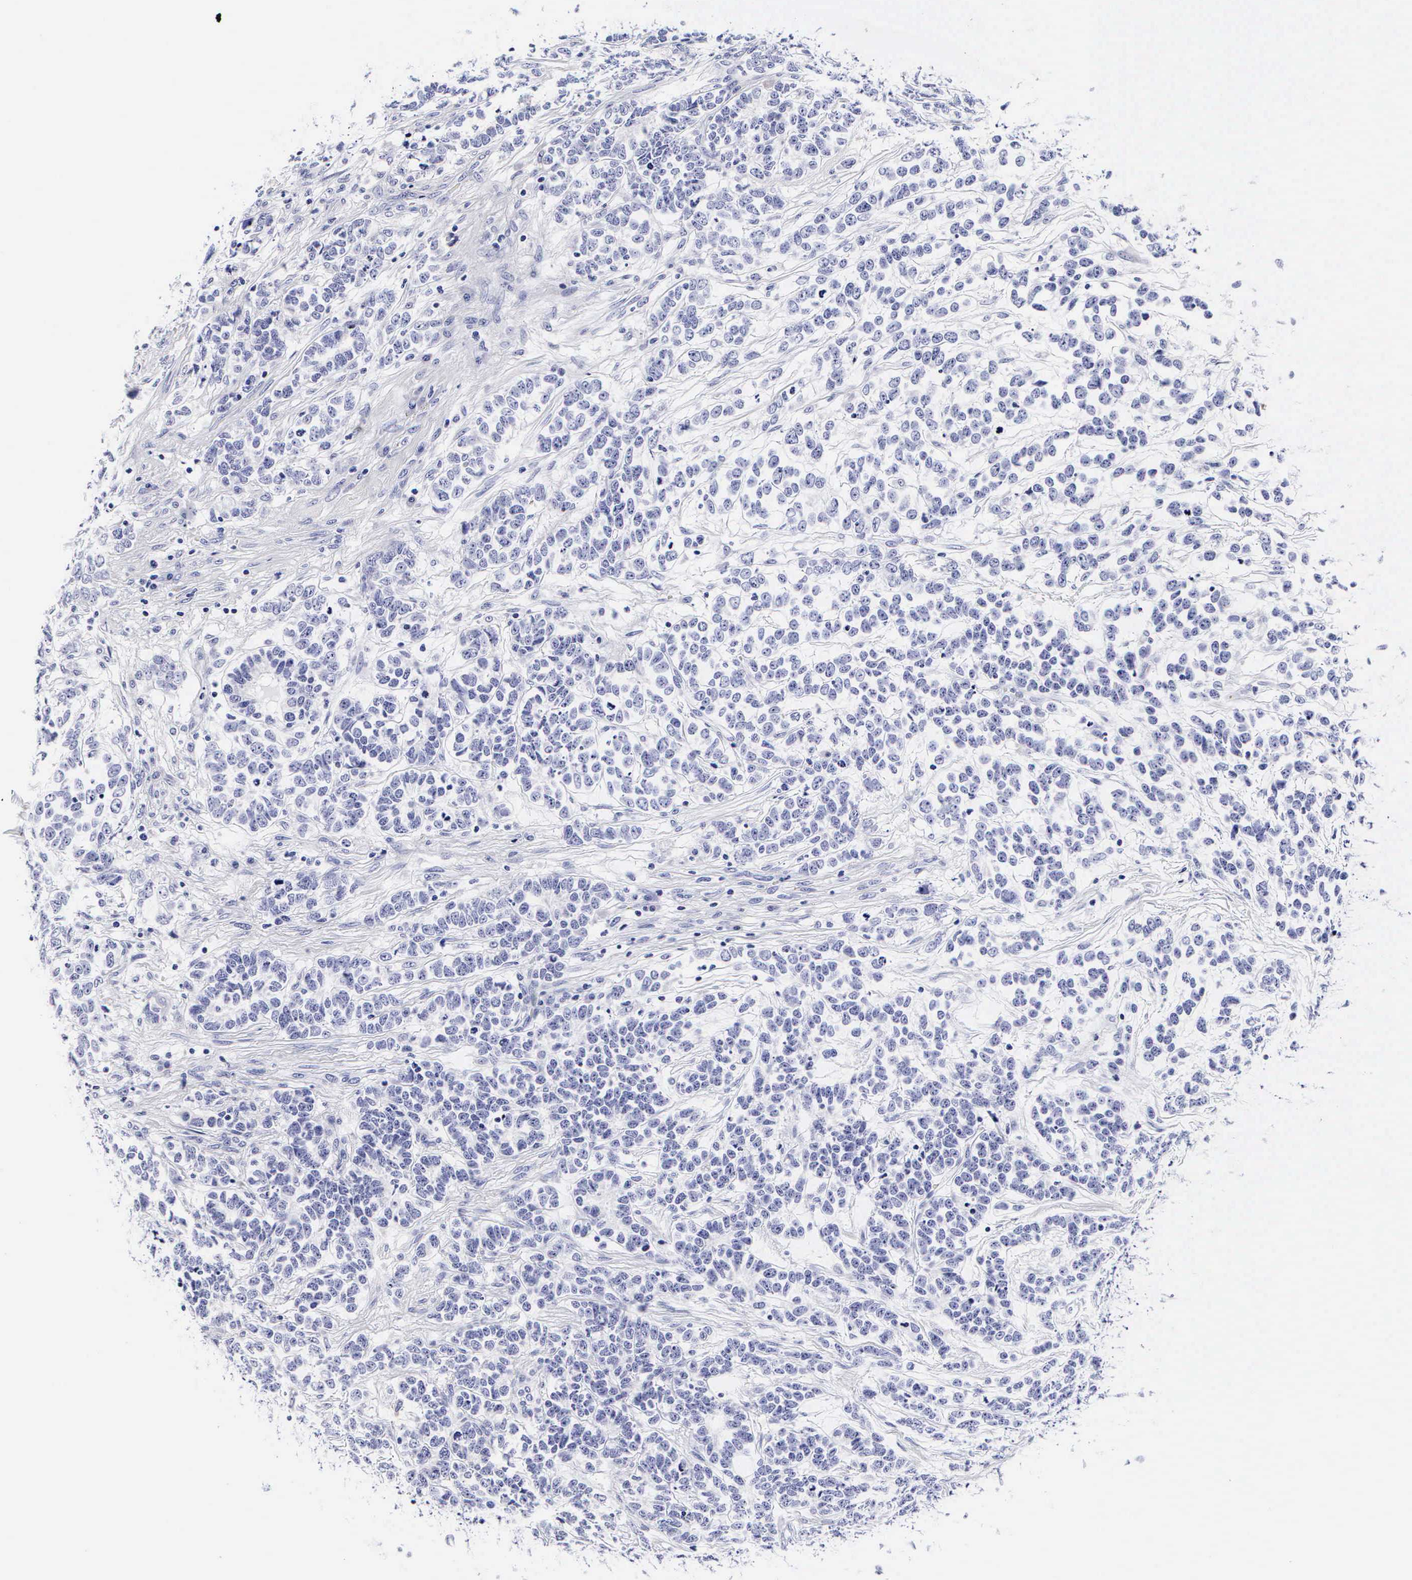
{"staining": {"intensity": "negative", "quantity": "none", "location": "none"}, "tissue": "testis cancer", "cell_type": "Tumor cells", "image_type": "cancer", "snomed": [{"axis": "morphology", "description": "Carcinoma, Embryonal, NOS"}, {"axis": "topography", "description": "Testis"}], "caption": "A high-resolution histopathology image shows IHC staining of testis cancer (embryonal carcinoma), which demonstrates no significant expression in tumor cells.", "gene": "RNASE6", "patient": {"sex": "male", "age": 26}}